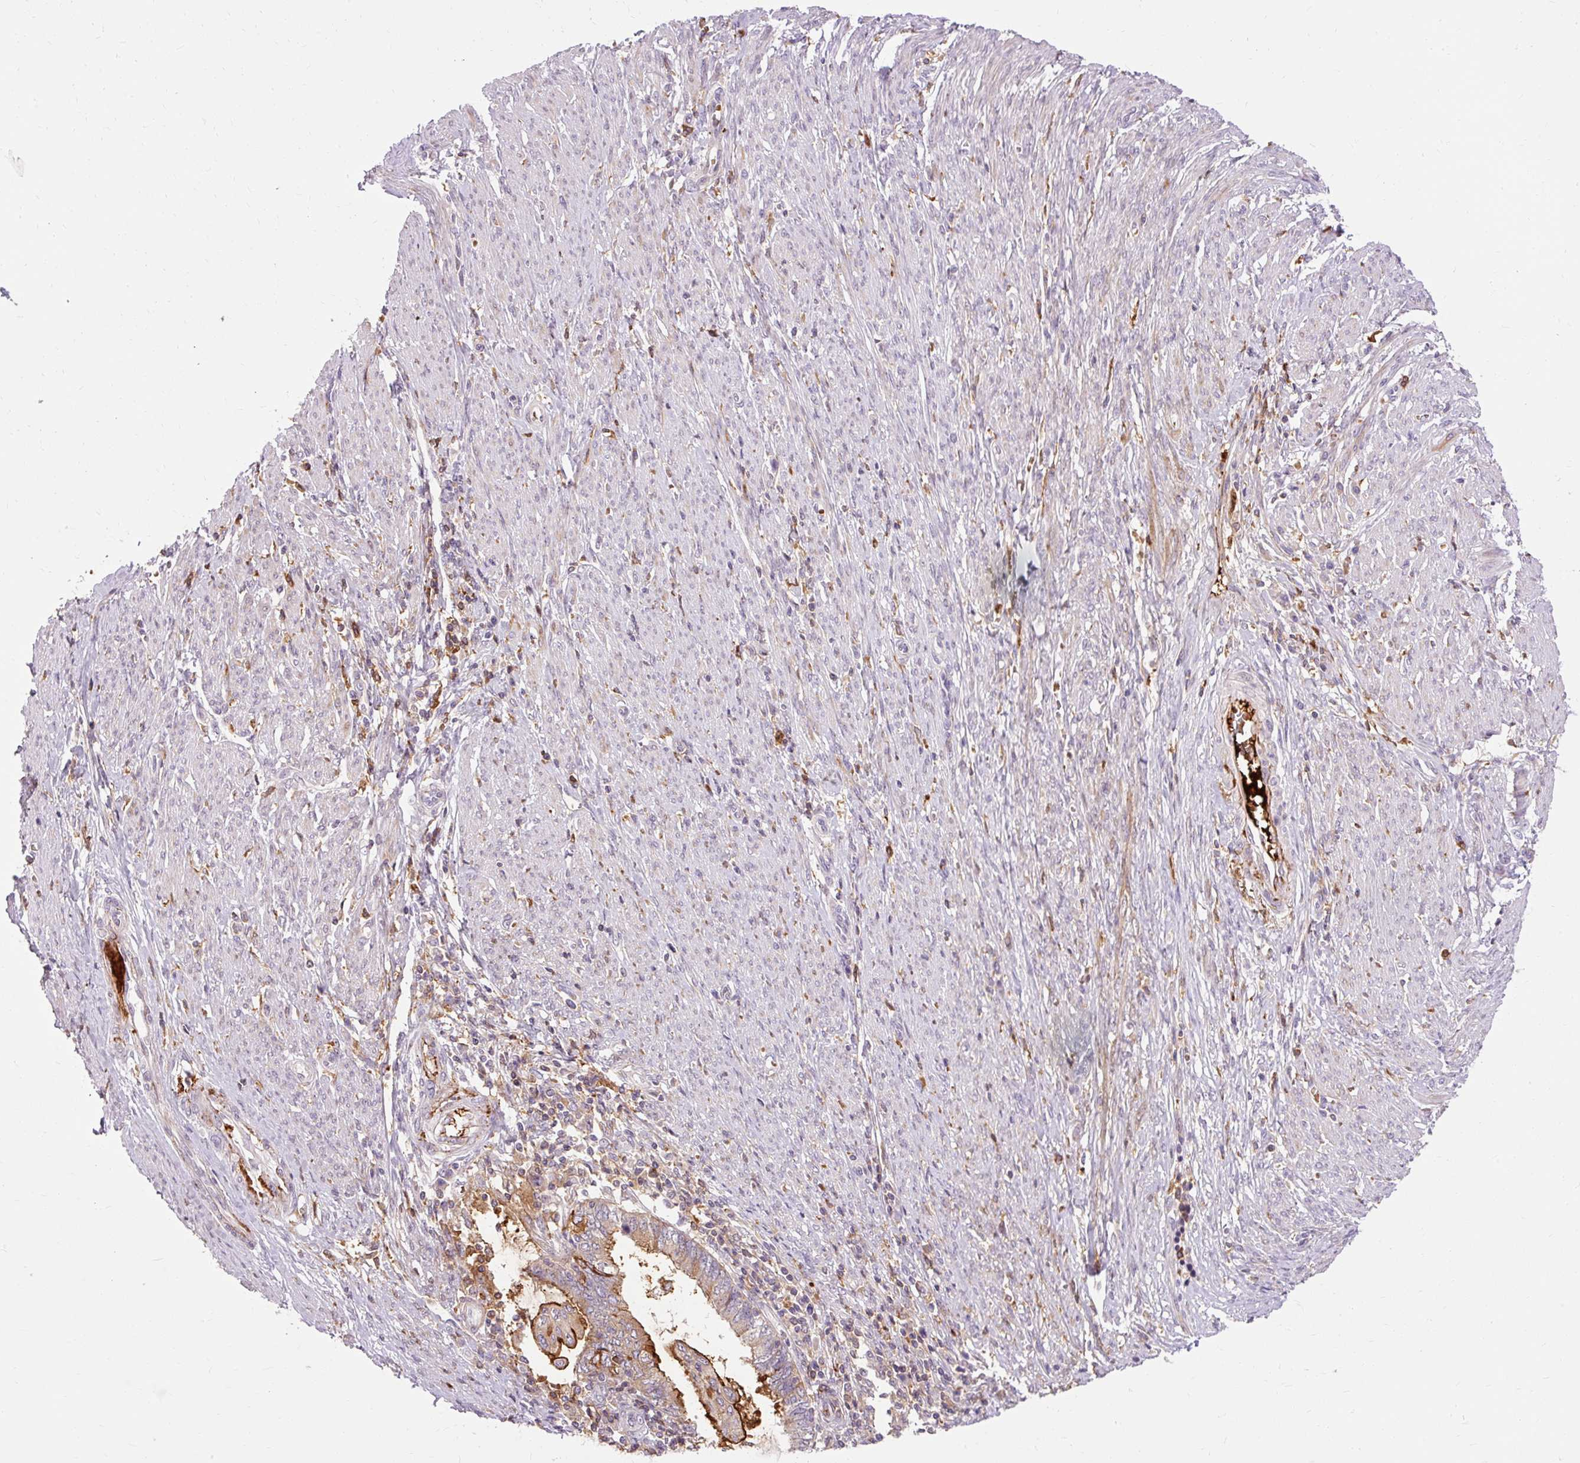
{"staining": {"intensity": "moderate", "quantity": "<25%", "location": "cytoplasmic/membranous"}, "tissue": "endometrial cancer", "cell_type": "Tumor cells", "image_type": "cancer", "snomed": [{"axis": "morphology", "description": "Adenocarcinoma, NOS"}, {"axis": "topography", "description": "Uterus"}, {"axis": "topography", "description": "Endometrium"}], "caption": "This is an image of IHC staining of endometrial cancer, which shows moderate positivity in the cytoplasmic/membranous of tumor cells.", "gene": "CEBPZ", "patient": {"sex": "female", "age": 70}}